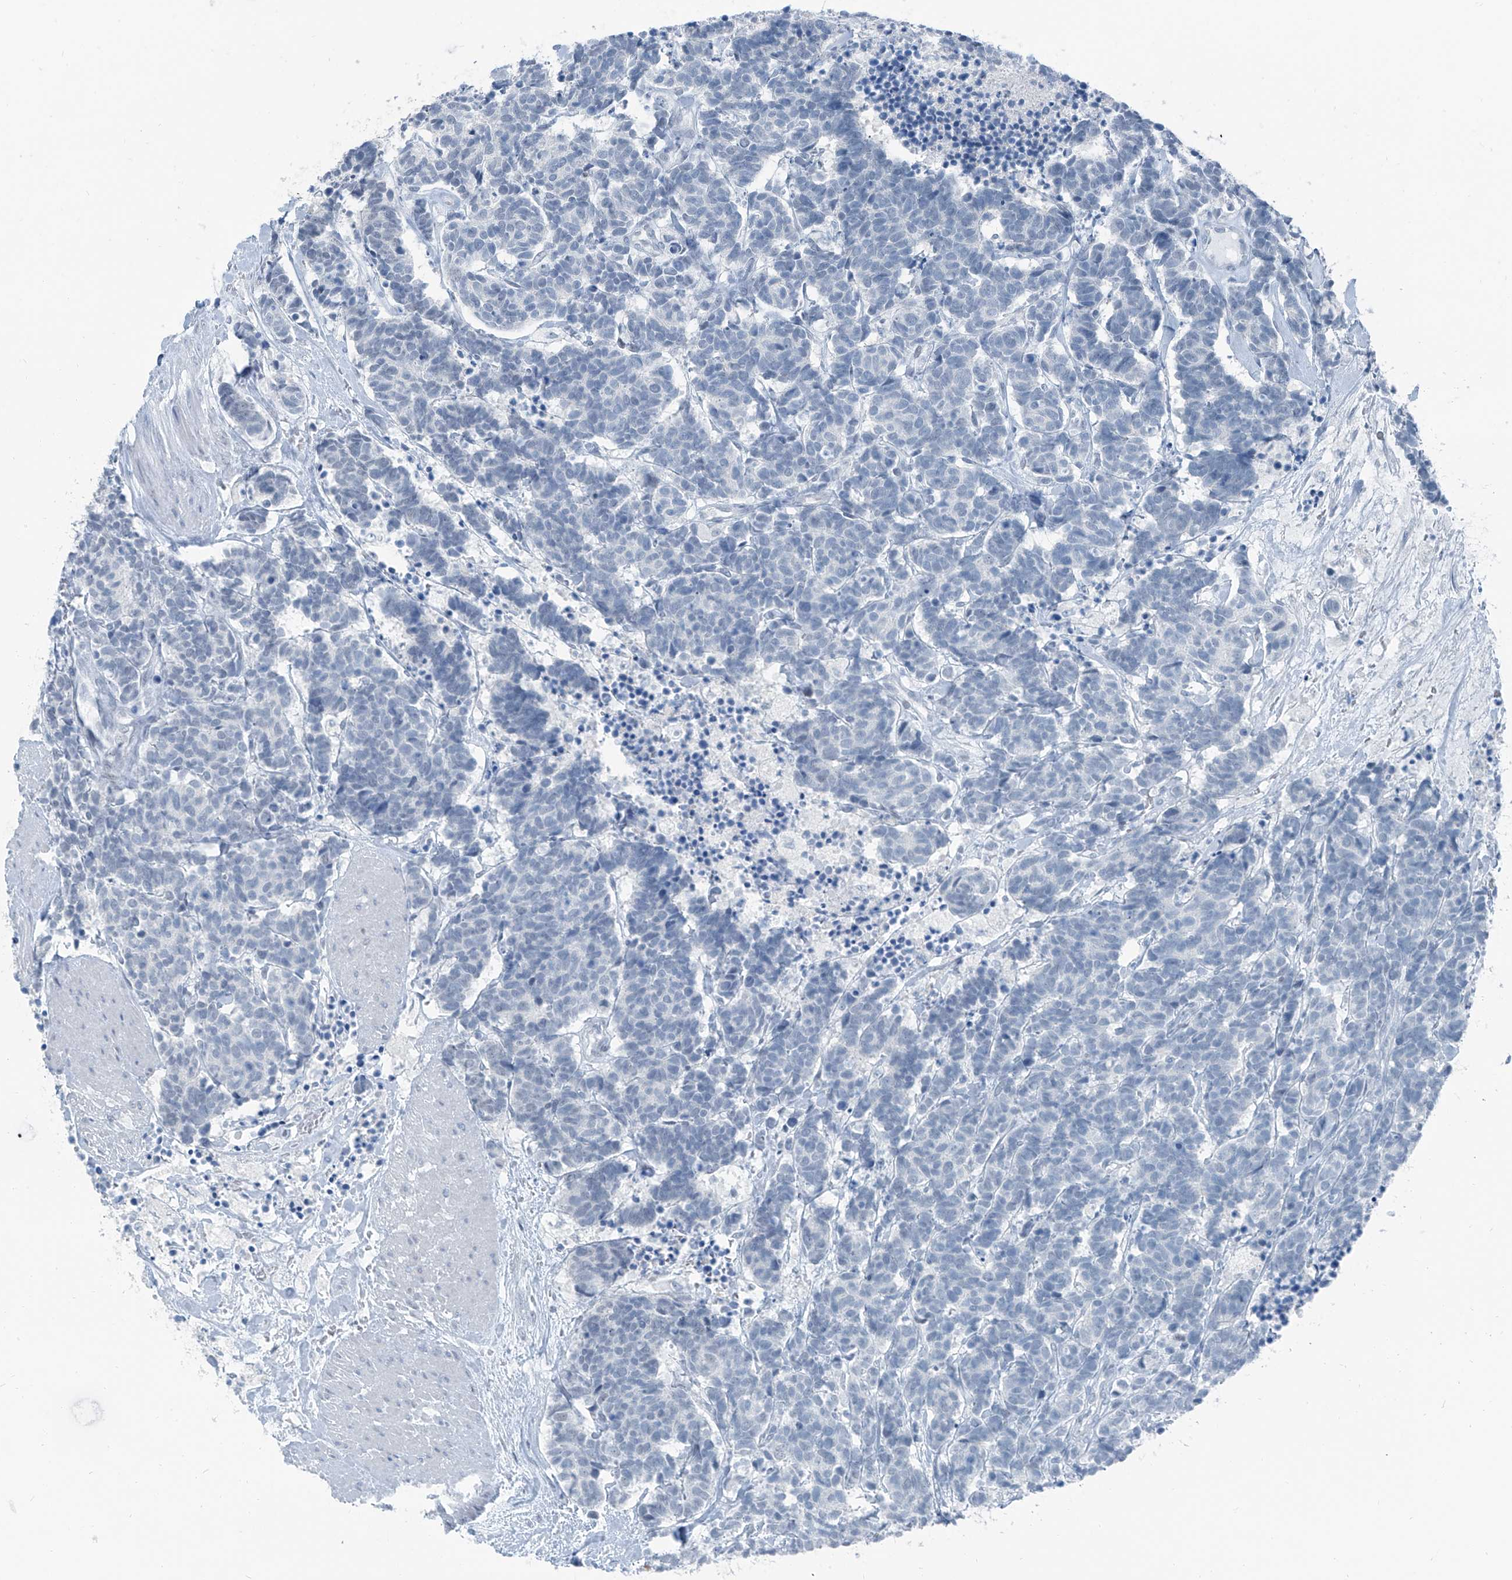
{"staining": {"intensity": "negative", "quantity": "none", "location": "none"}, "tissue": "carcinoid", "cell_type": "Tumor cells", "image_type": "cancer", "snomed": [{"axis": "morphology", "description": "Carcinoma, NOS"}, {"axis": "morphology", "description": "Carcinoid, malignant, NOS"}, {"axis": "topography", "description": "Urinary bladder"}], "caption": "This photomicrograph is of malignant carcinoid stained with immunohistochemistry to label a protein in brown with the nuclei are counter-stained blue. There is no staining in tumor cells.", "gene": "RGN", "patient": {"sex": "male", "age": 57}}